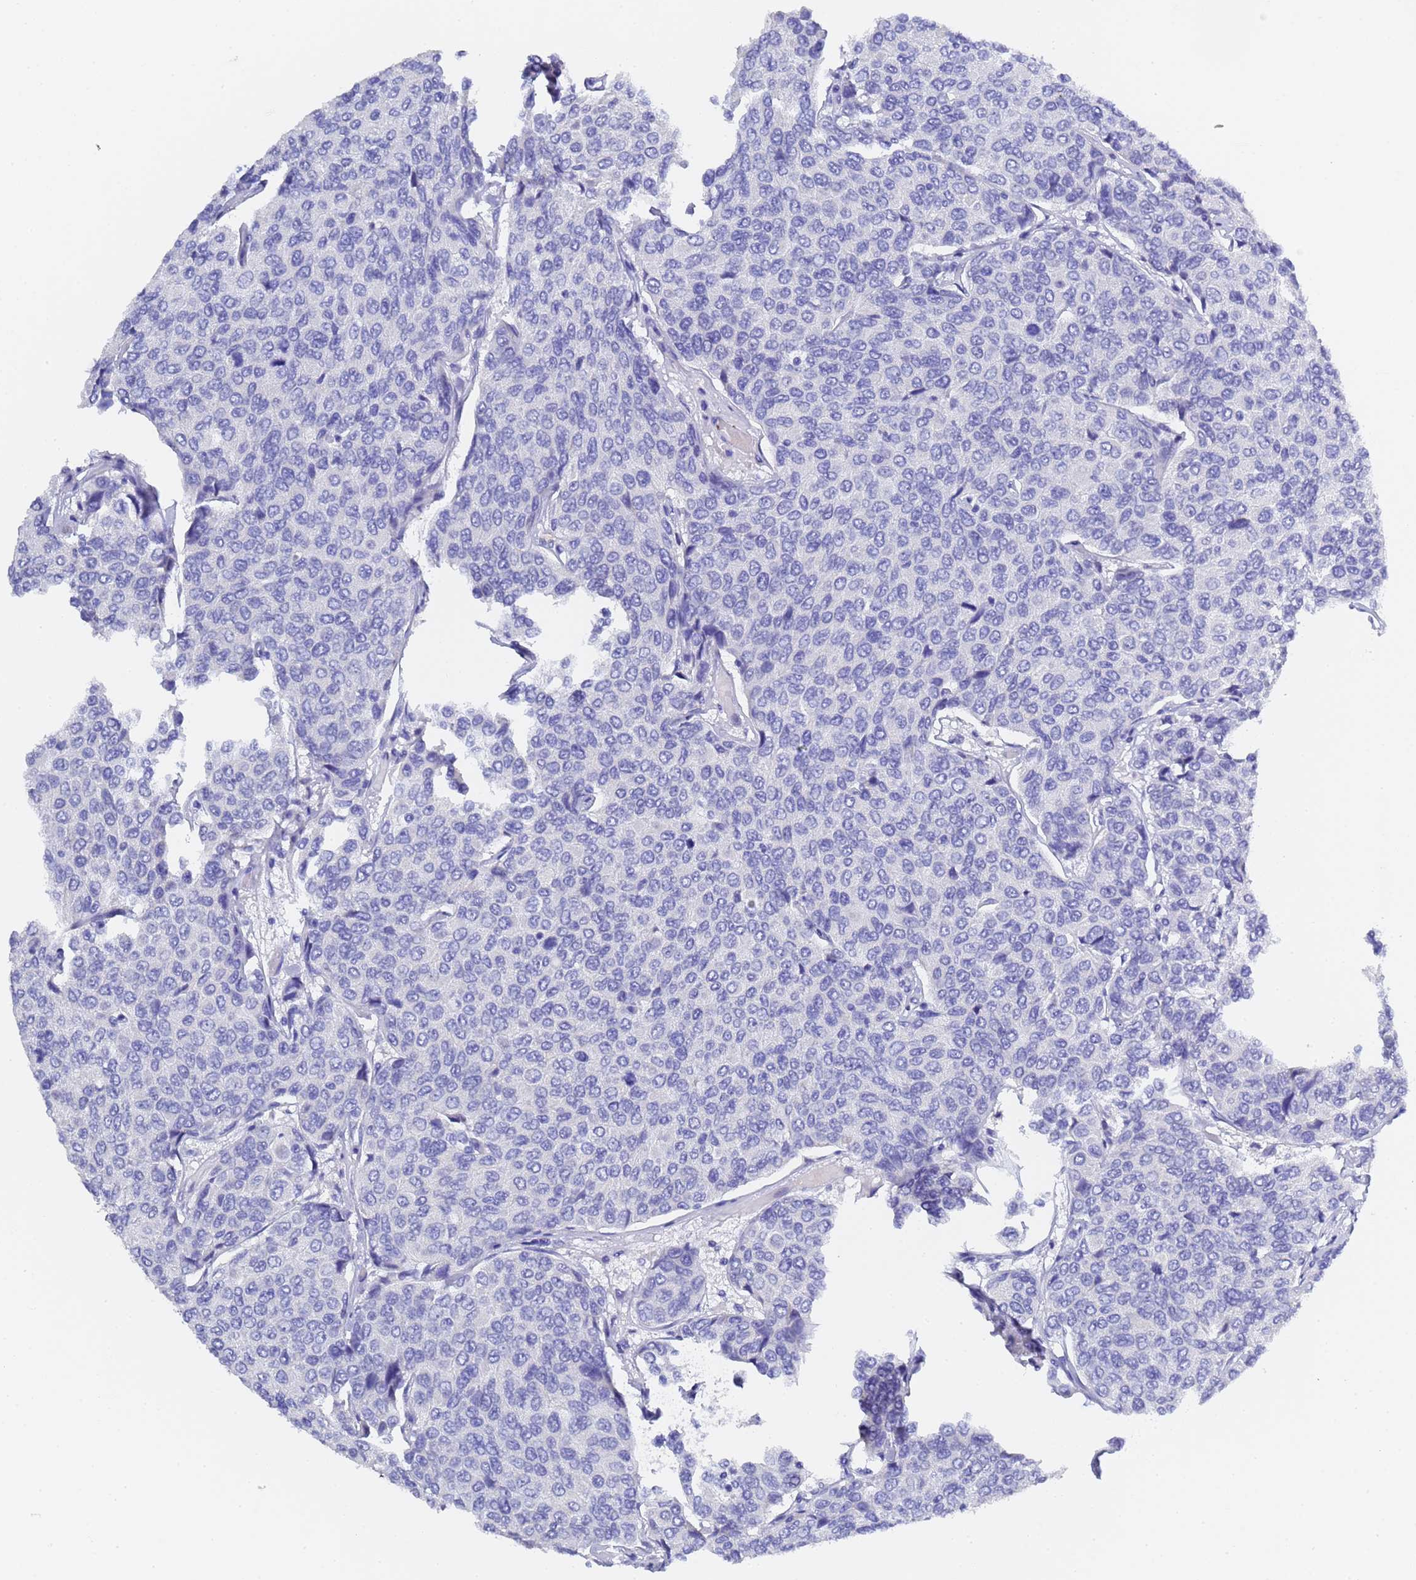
{"staining": {"intensity": "negative", "quantity": "none", "location": "none"}, "tissue": "breast cancer", "cell_type": "Tumor cells", "image_type": "cancer", "snomed": [{"axis": "morphology", "description": "Duct carcinoma"}, {"axis": "topography", "description": "Breast"}], "caption": "Immunohistochemical staining of breast cancer (infiltrating ductal carcinoma) demonstrates no significant expression in tumor cells.", "gene": "GABRA1", "patient": {"sex": "female", "age": 55}}